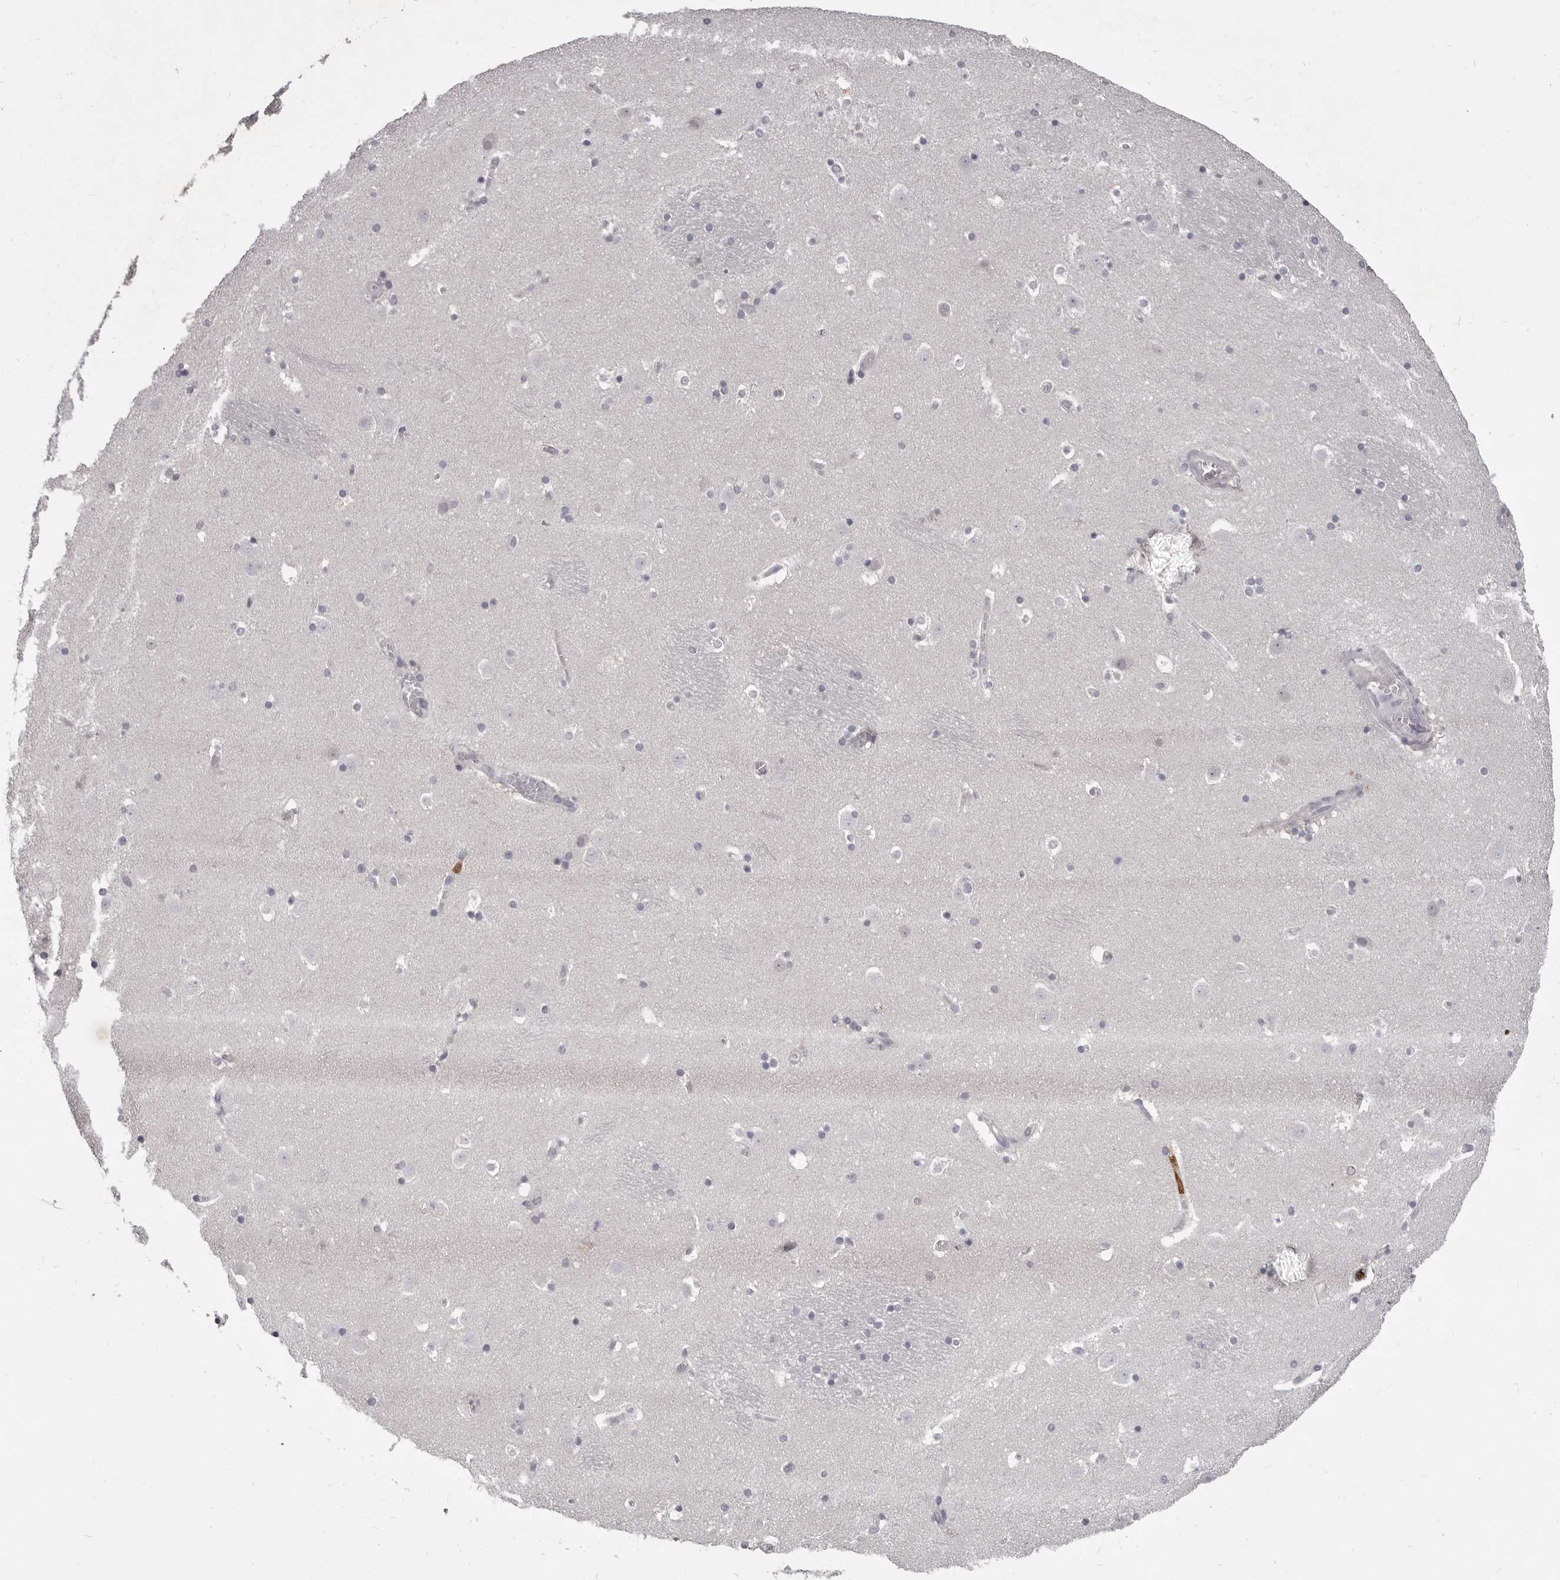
{"staining": {"intensity": "negative", "quantity": "none", "location": "none"}, "tissue": "caudate", "cell_type": "Glial cells", "image_type": "normal", "snomed": [{"axis": "morphology", "description": "Normal tissue, NOS"}, {"axis": "topography", "description": "Lateral ventricle wall"}], "caption": "Caudate was stained to show a protein in brown. There is no significant positivity in glial cells. (DAB (3,3'-diaminobenzidine) IHC visualized using brightfield microscopy, high magnification).", "gene": "GPR157", "patient": {"sex": "male", "age": 45}}